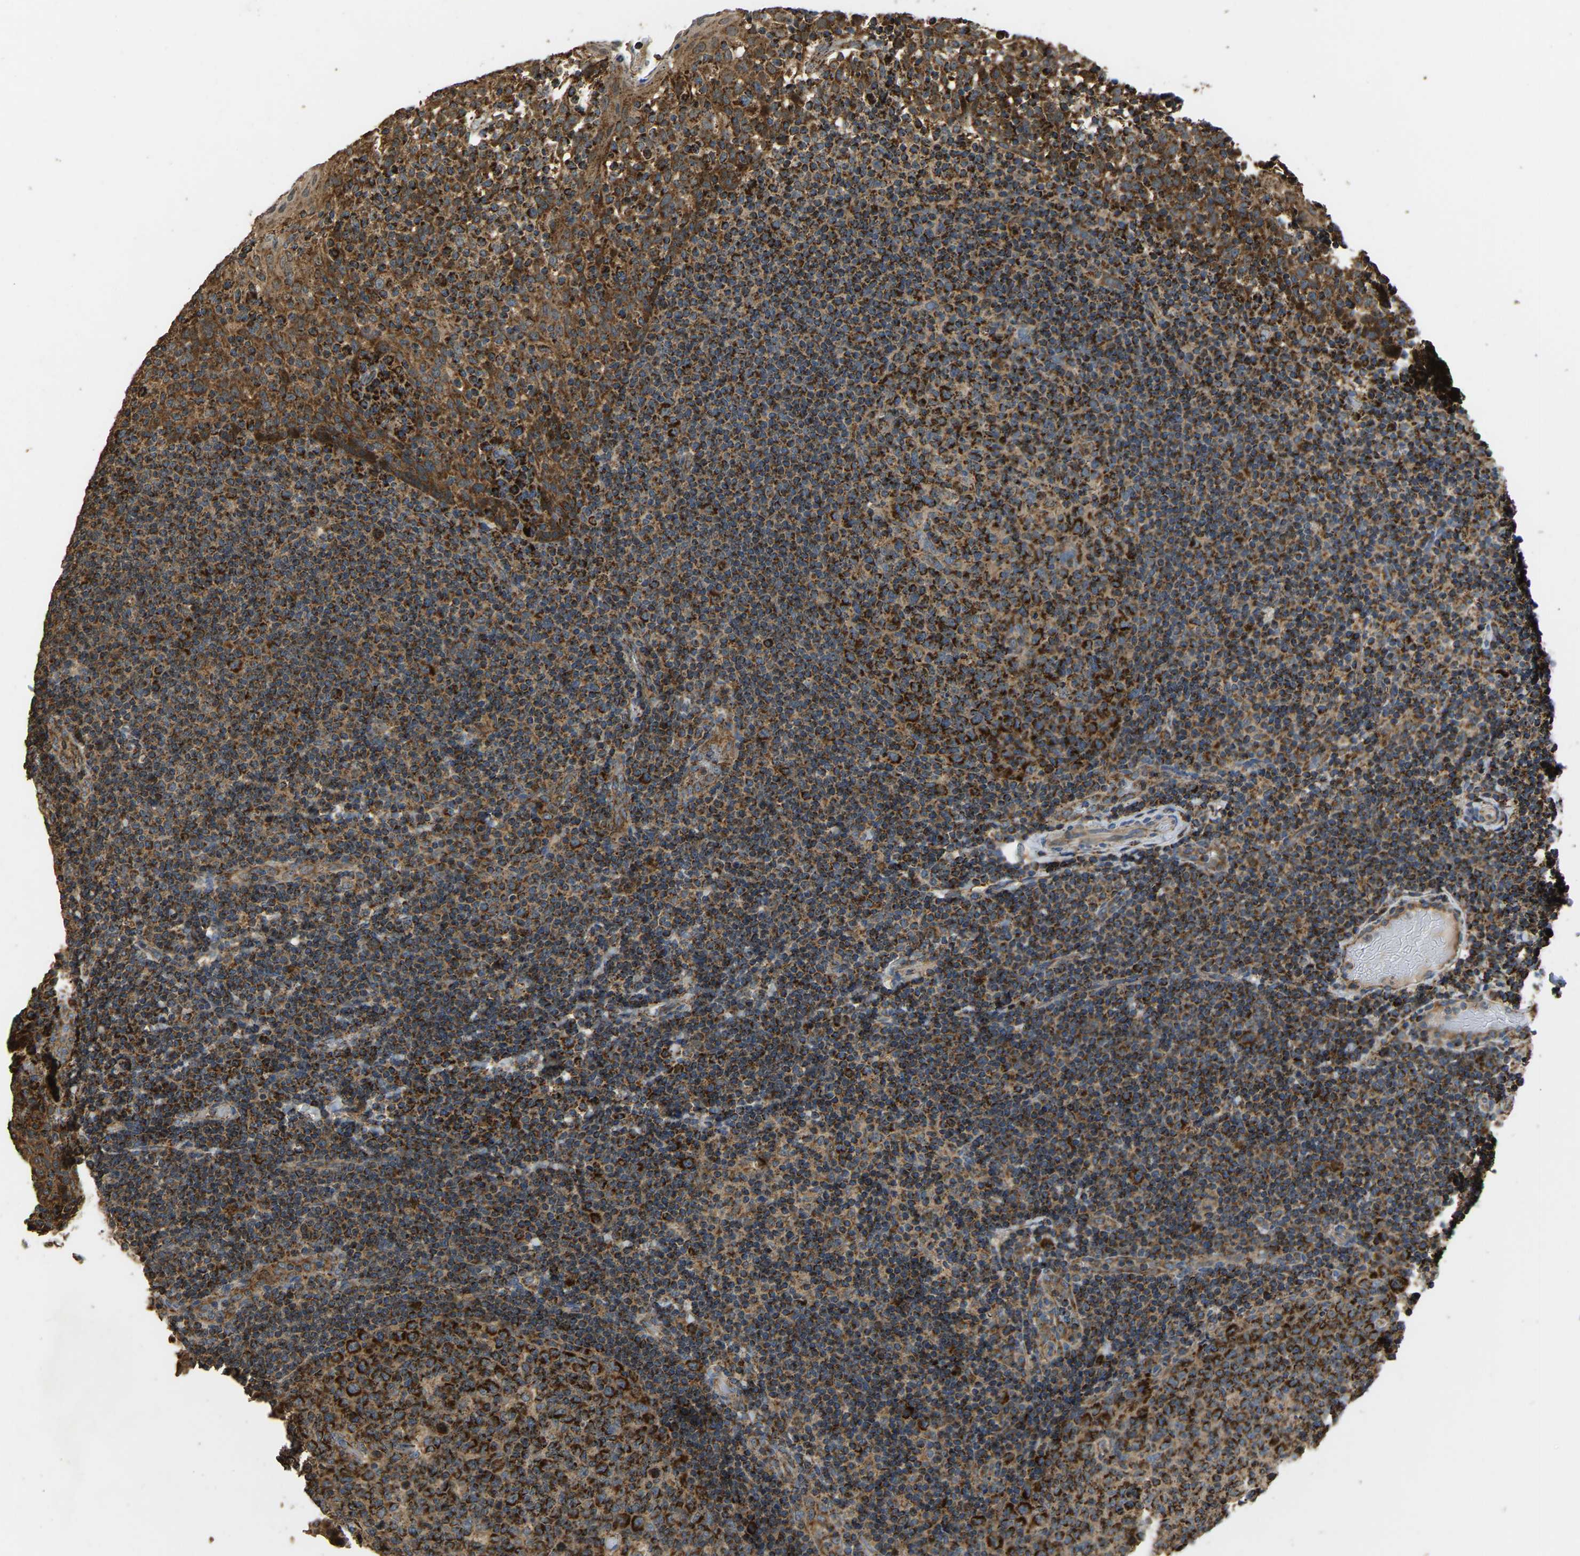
{"staining": {"intensity": "strong", "quantity": ">75%", "location": "cytoplasmic/membranous"}, "tissue": "tonsil", "cell_type": "Germinal center cells", "image_type": "normal", "snomed": [{"axis": "morphology", "description": "Normal tissue, NOS"}, {"axis": "topography", "description": "Tonsil"}], "caption": "The immunohistochemical stain labels strong cytoplasmic/membranous positivity in germinal center cells of benign tonsil. Using DAB (3,3'-diaminobenzidine) (brown) and hematoxylin (blue) stains, captured at high magnification using brightfield microscopy.", "gene": "TUFM", "patient": {"sex": "female", "age": 19}}